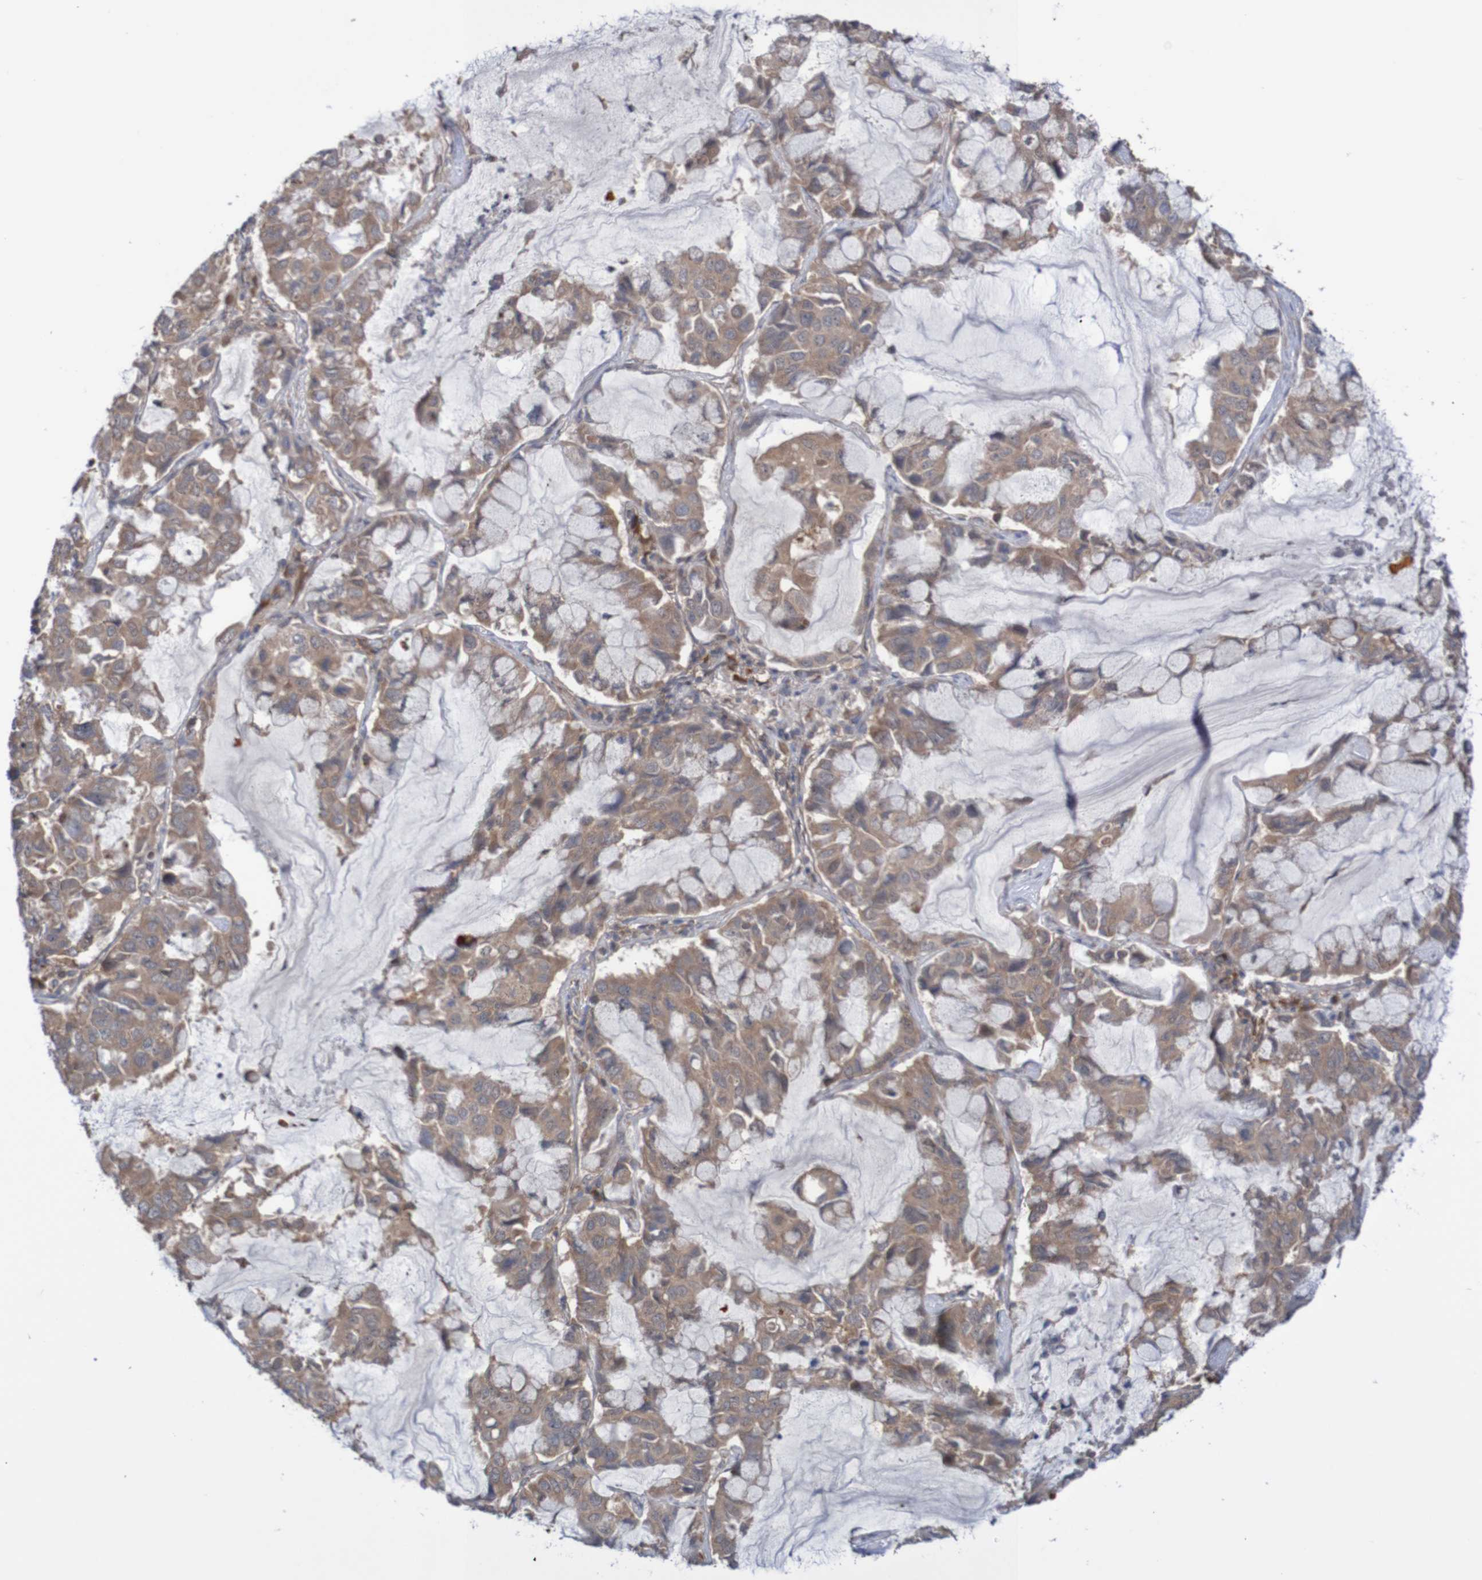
{"staining": {"intensity": "moderate", "quantity": ">75%", "location": "cytoplasmic/membranous"}, "tissue": "lung cancer", "cell_type": "Tumor cells", "image_type": "cancer", "snomed": [{"axis": "morphology", "description": "Adenocarcinoma, NOS"}, {"axis": "topography", "description": "Lung"}], "caption": "Immunohistochemistry (IHC) micrograph of human lung adenocarcinoma stained for a protein (brown), which shows medium levels of moderate cytoplasmic/membranous positivity in approximately >75% of tumor cells.", "gene": "PHPT1", "patient": {"sex": "male", "age": 64}}